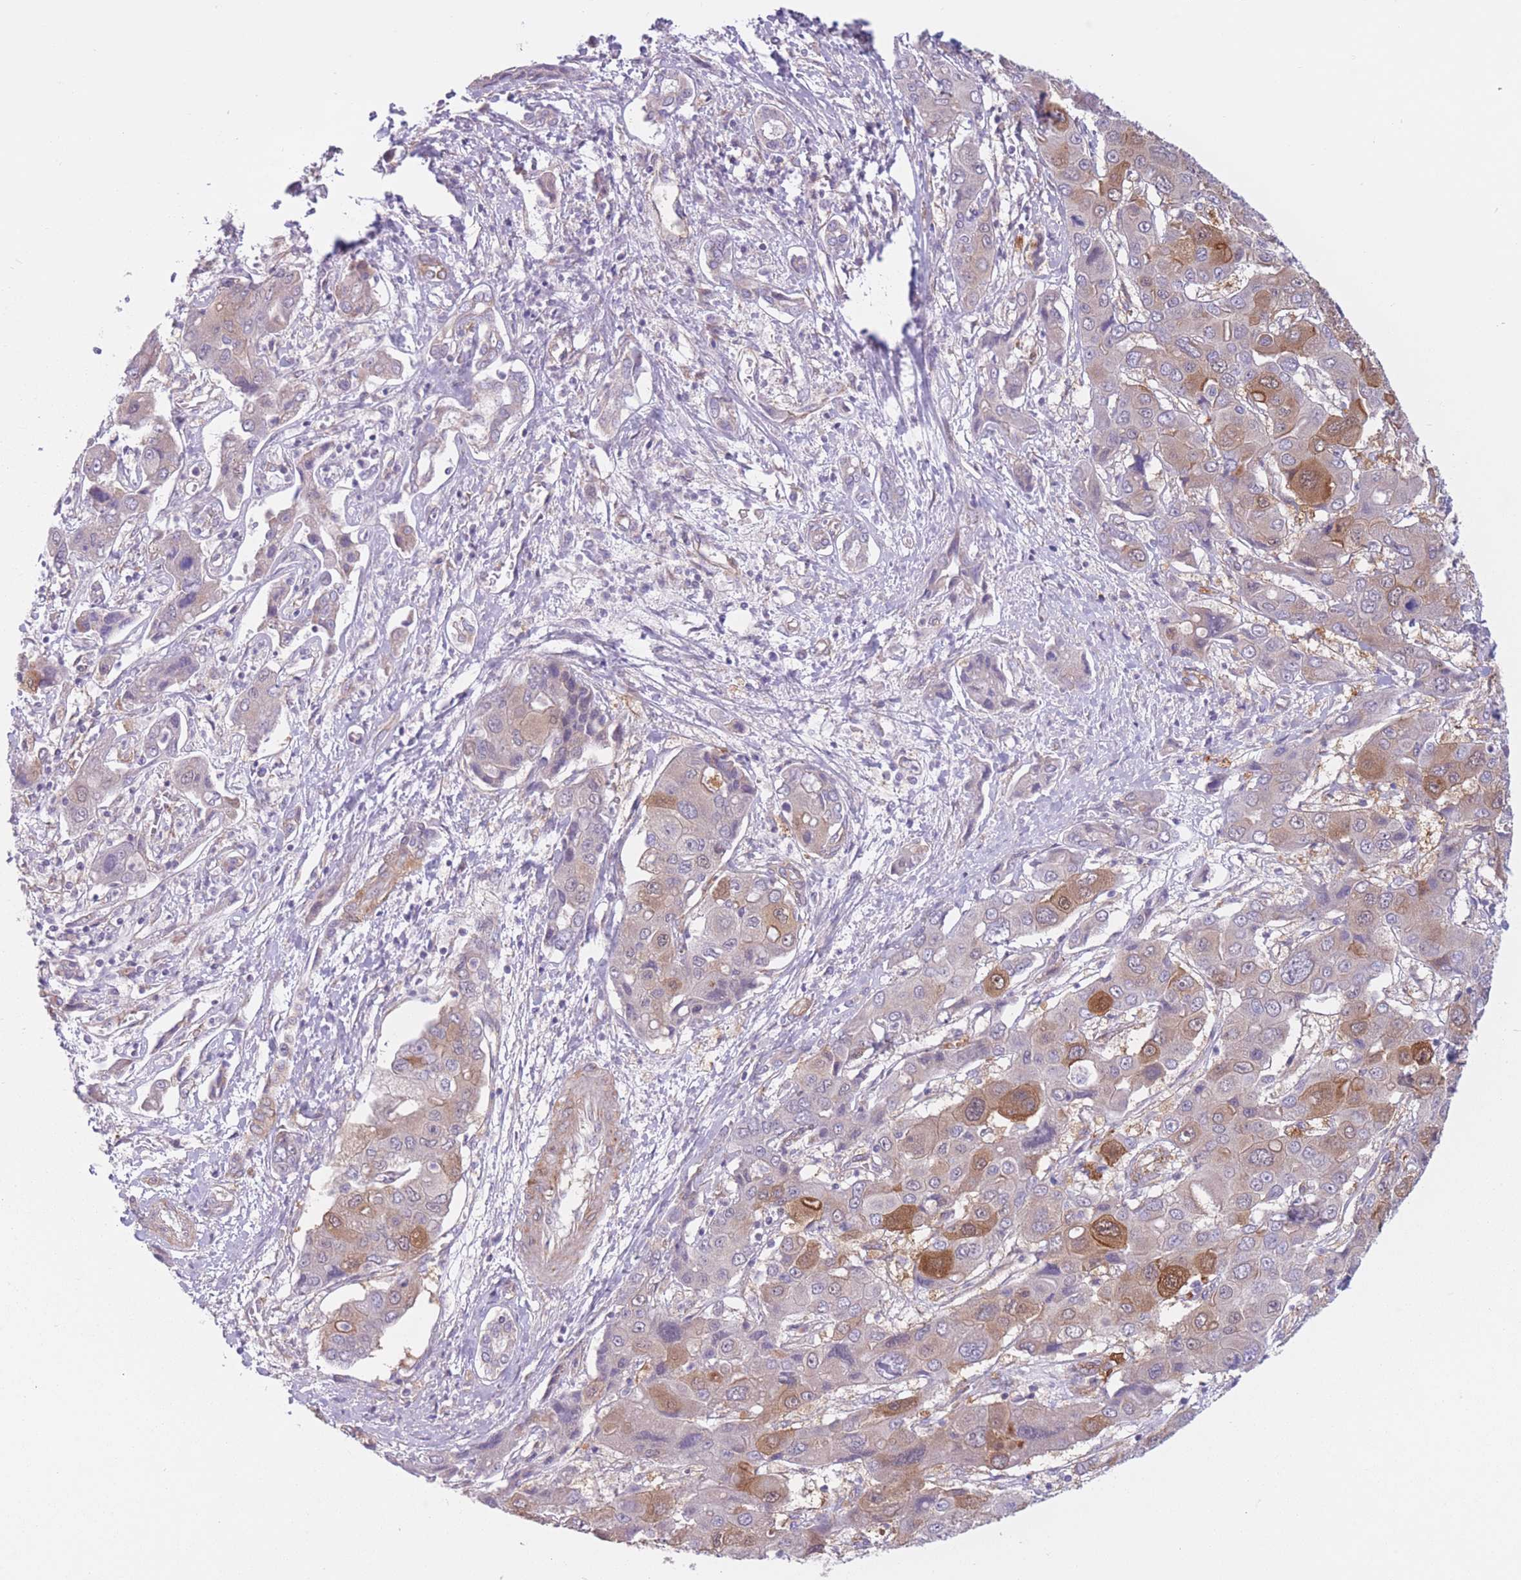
{"staining": {"intensity": "moderate", "quantity": "<25%", "location": "cytoplasmic/membranous"}, "tissue": "liver cancer", "cell_type": "Tumor cells", "image_type": "cancer", "snomed": [{"axis": "morphology", "description": "Cholangiocarcinoma"}, {"axis": "topography", "description": "Liver"}], "caption": "Liver cancer was stained to show a protein in brown. There is low levels of moderate cytoplasmic/membranous expression in approximately <25% of tumor cells.", "gene": "SERPINB3", "patient": {"sex": "male", "age": 67}}